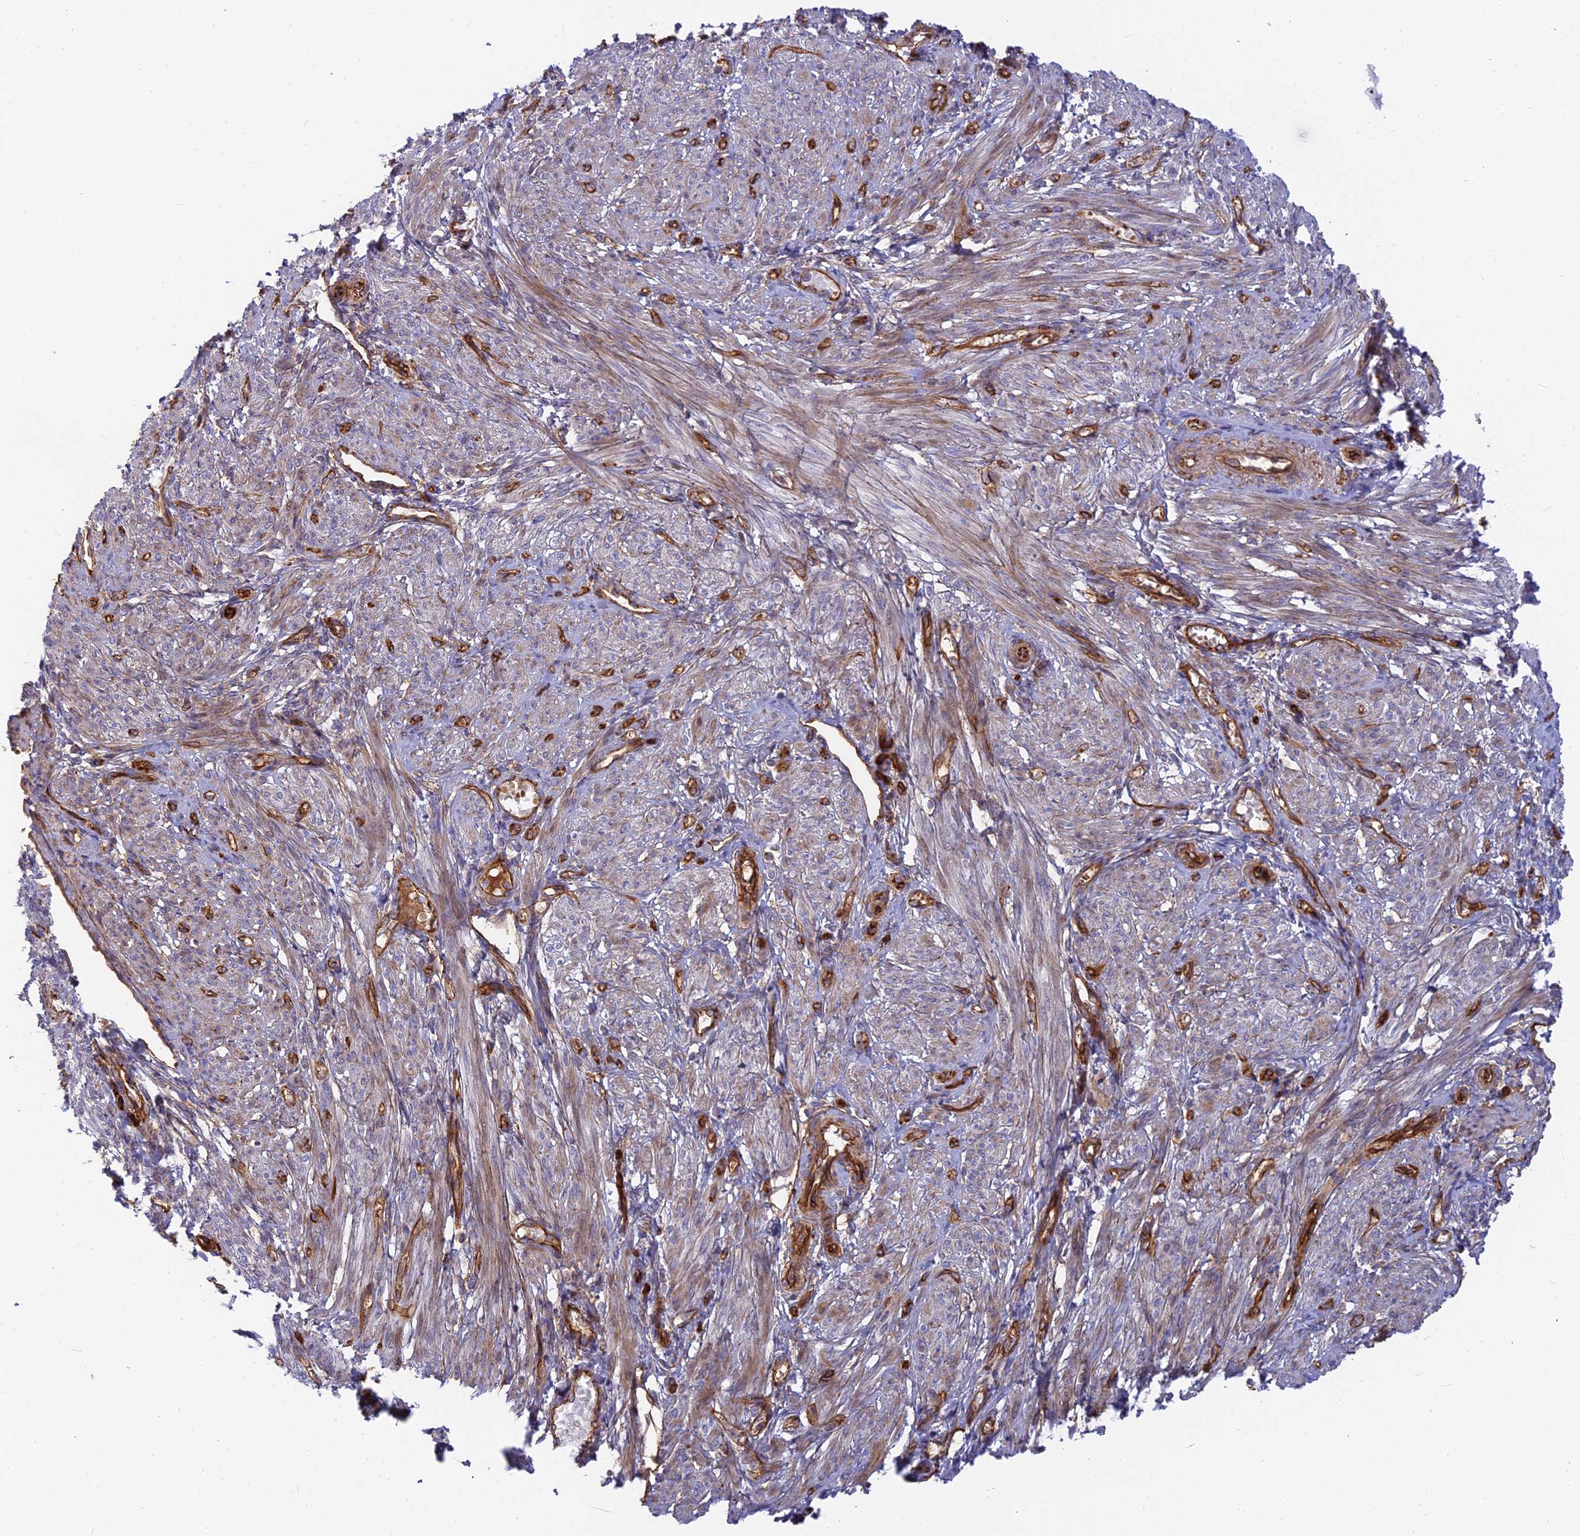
{"staining": {"intensity": "weak", "quantity": "25%-75%", "location": "cytoplasmic/membranous"}, "tissue": "smooth muscle", "cell_type": "Smooth muscle cells", "image_type": "normal", "snomed": [{"axis": "morphology", "description": "Normal tissue, NOS"}, {"axis": "morphology", "description": "Adenocarcinoma, NOS"}, {"axis": "topography", "description": "Colon"}, {"axis": "topography", "description": "Peripheral nerve tissue"}], "caption": "IHC of normal human smooth muscle displays low levels of weak cytoplasmic/membranous positivity in about 25%-75% of smooth muscle cells. The staining was performed using DAB, with brown indicating positive protein expression. Nuclei are stained blue with hematoxylin.", "gene": "CNBD2", "patient": {"sex": "male", "age": 14}}